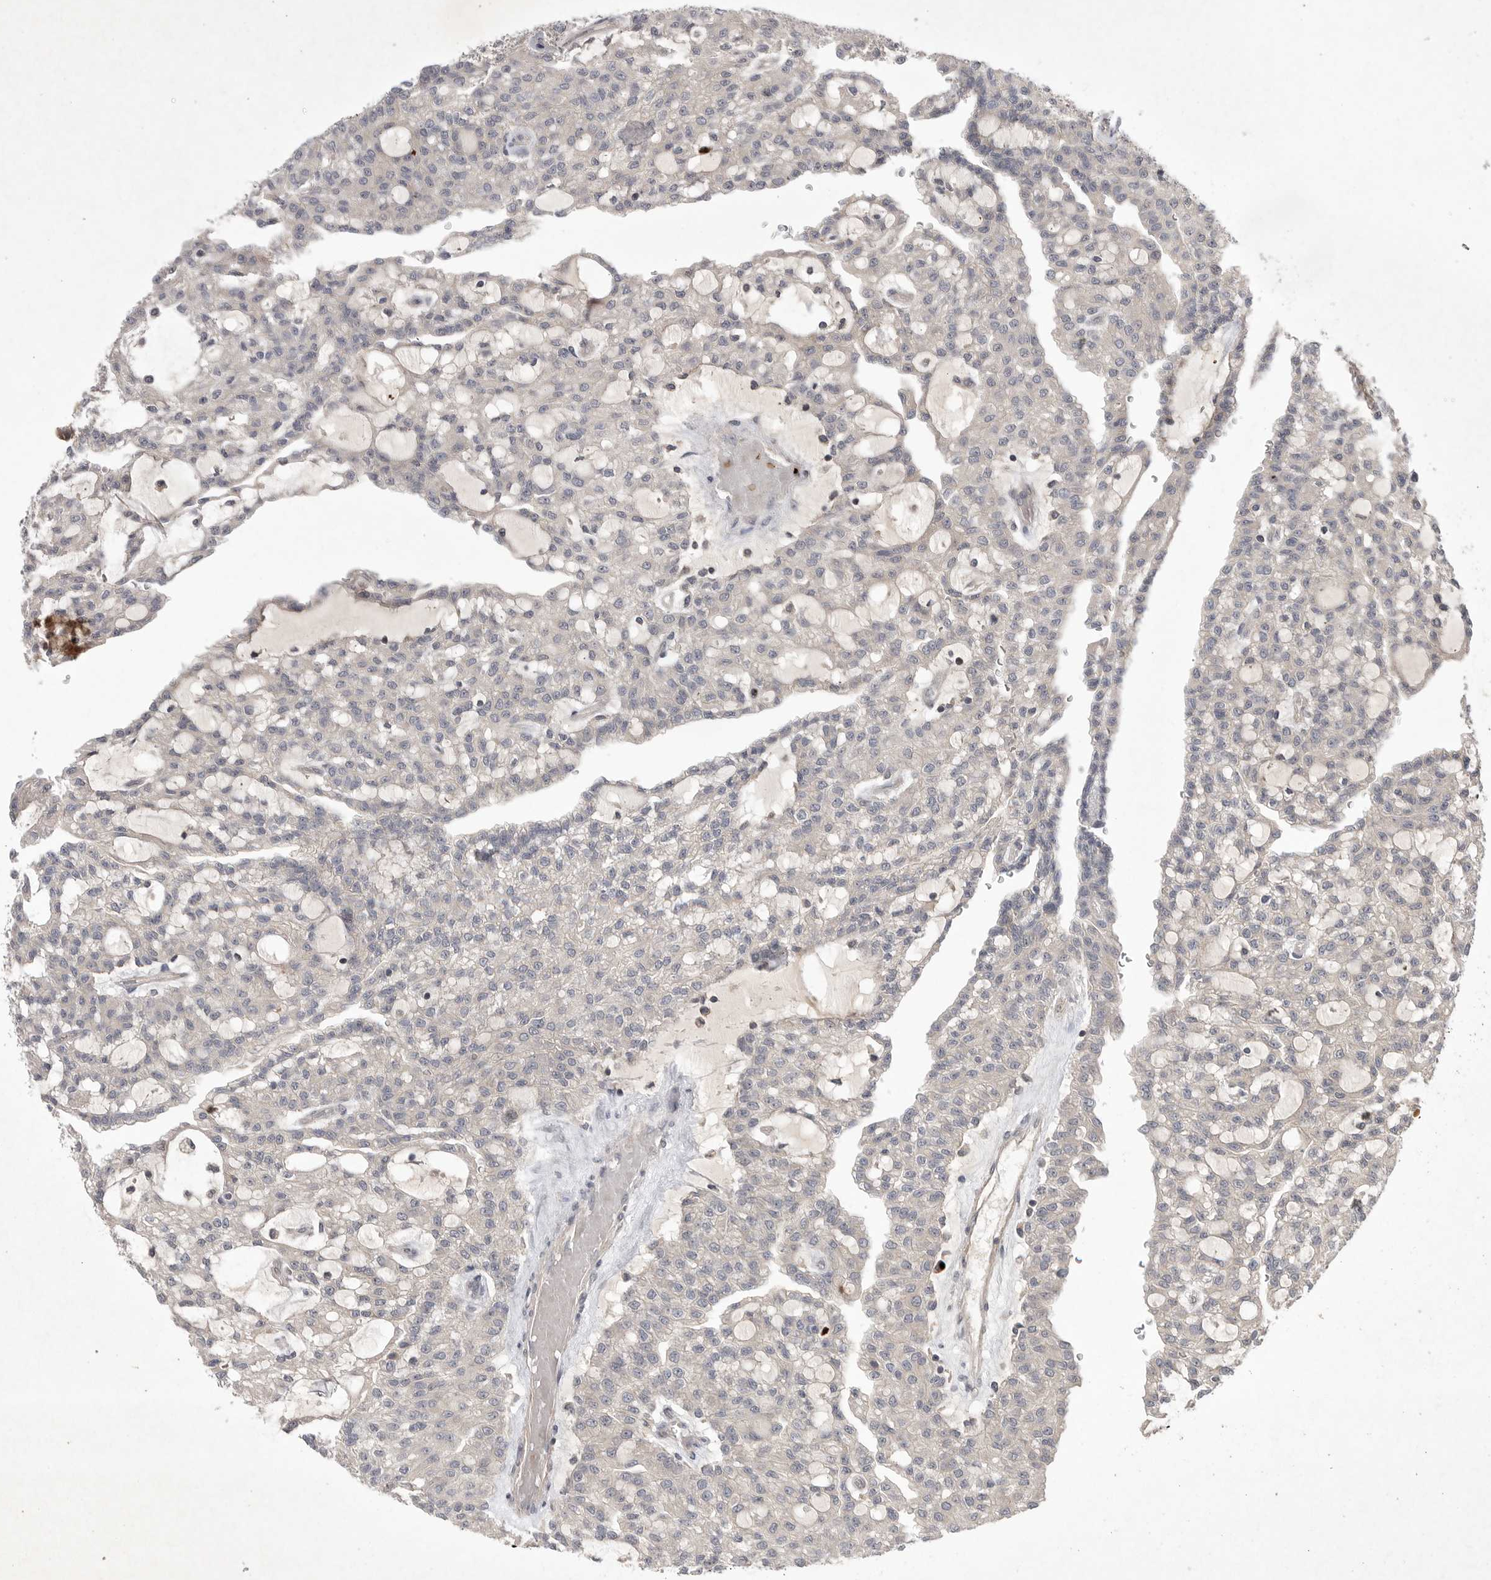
{"staining": {"intensity": "negative", "quantity": "none", "location": "none"}, "tissue": "renal cancer", "cell_type": "Tumor cells", "image_type": "cancer", "snomed": [{"axis": "morphology", "description": "Adenocarcinoma, NOS"}, {"axis": "topography", "description": "Kidney"}], "caption": "Immunohistochemistry micrograph of neoplastic tissue: renal cancer (adenocarcinoma) stained with DAB (3,3'-diaminobenzidine) reveals no significant protein positivity in tumor cells.", "gene": "UBE3D", "patient": {"sex": "male", "age": 63}}